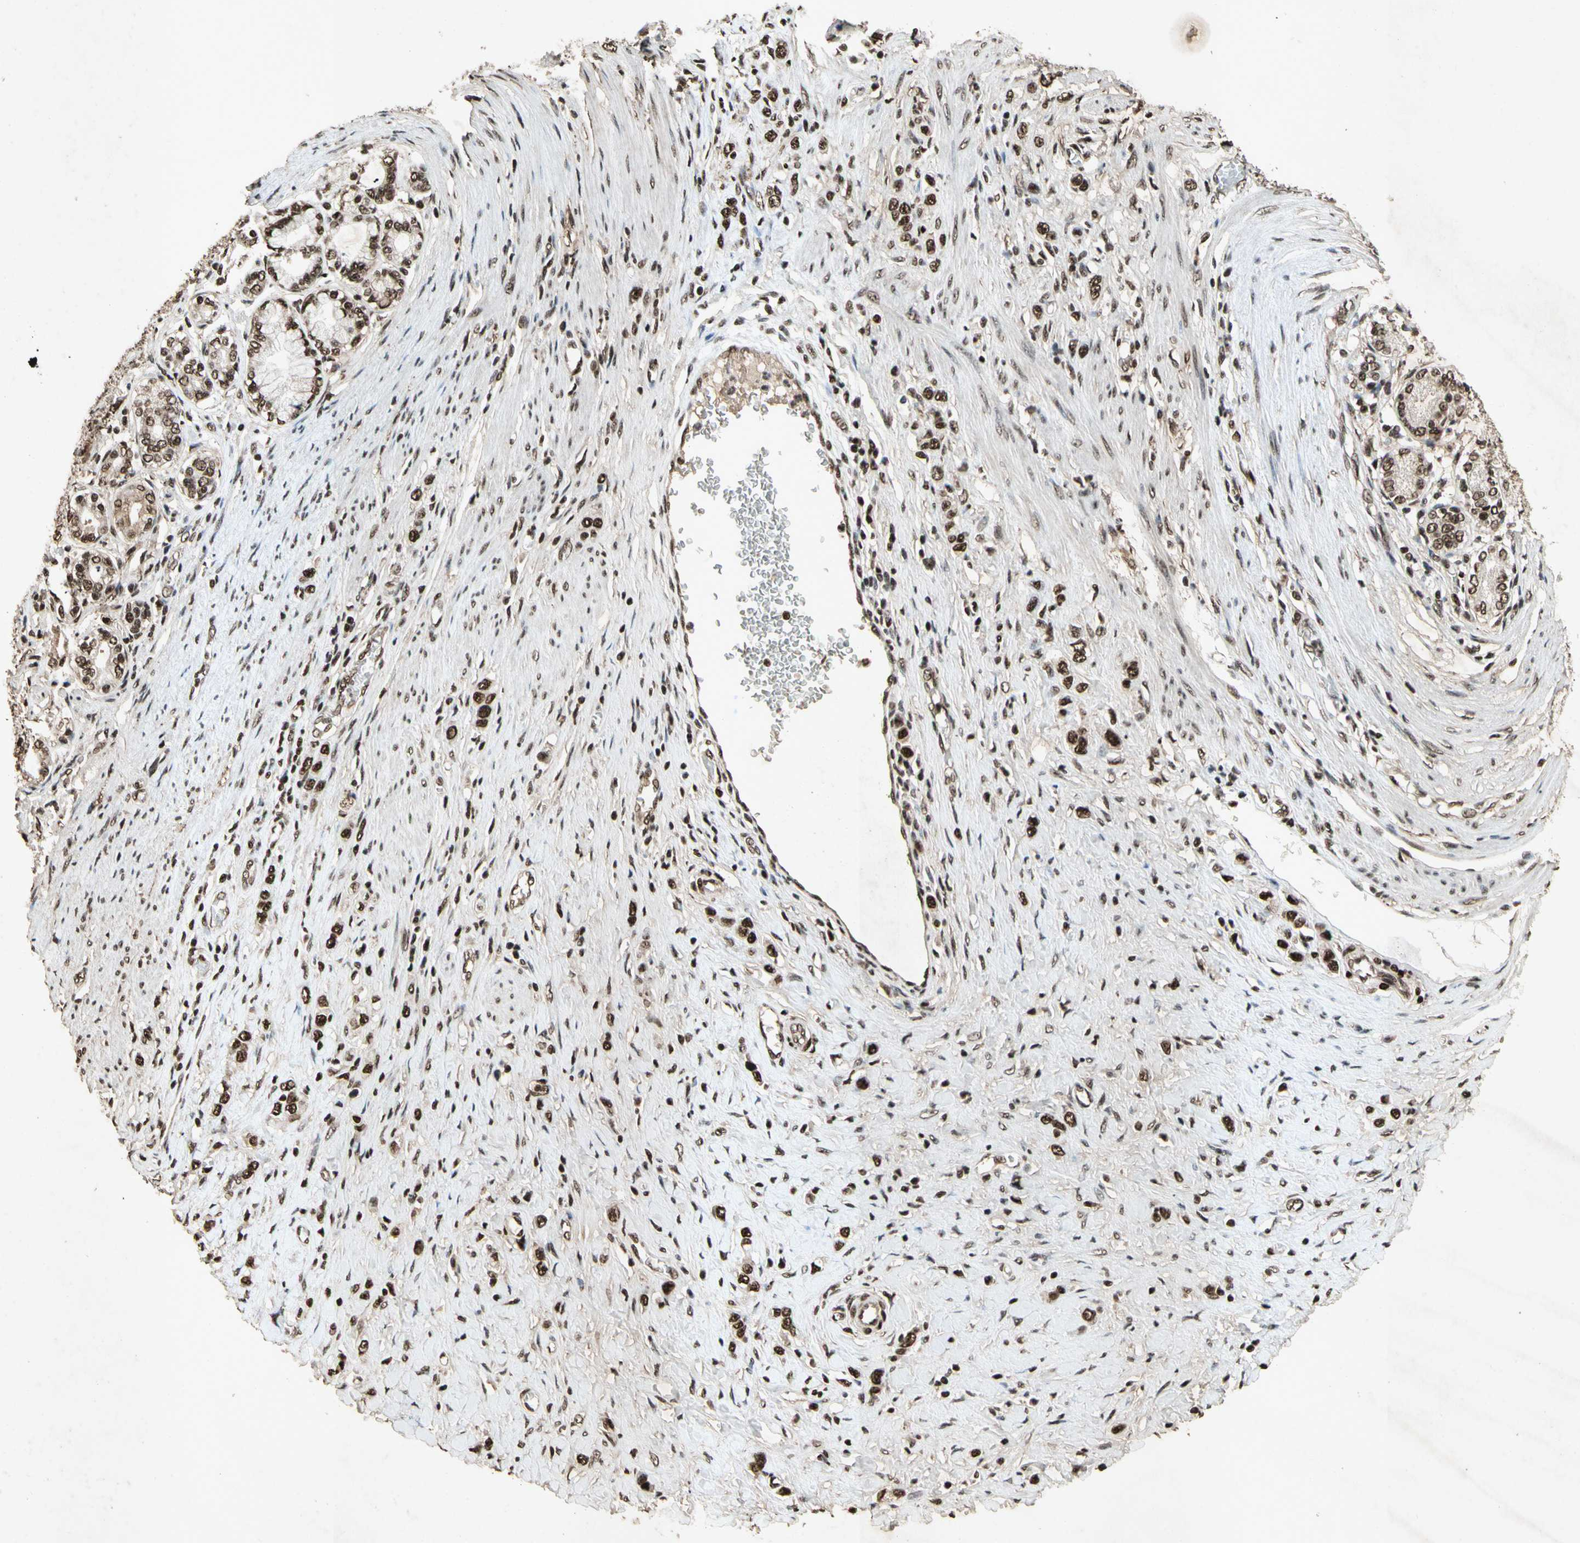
{"staining": {"intensity": "strong", "quantity": ">75%", "location": "nuclear"}, "tissue": "stomach cancer", "cell_type": "Tumor cells", "image_type": "cancer", "snomed": [{"axis": "morphology", "description": "Normal tissue, NOS"}, {"axis": "morphology", "description": "Adenocarcinoma, NOS"}, {"axis": "topography", "description": "Stomach, upper"}, {"axis": "topography", "description": "Stomach"}], "caption": "DAB (3,3'-diaminobenzidine) immunohistochemical staining of stomach cancer (adenocarcinoma) exhibits strong nuclear protein expression in about >75% of tumor cells. (DAB = brown stain, brightfield microscopy at high magnification).", "gene": "TBX2", "patient": {"sex": "female", "age": 65}}